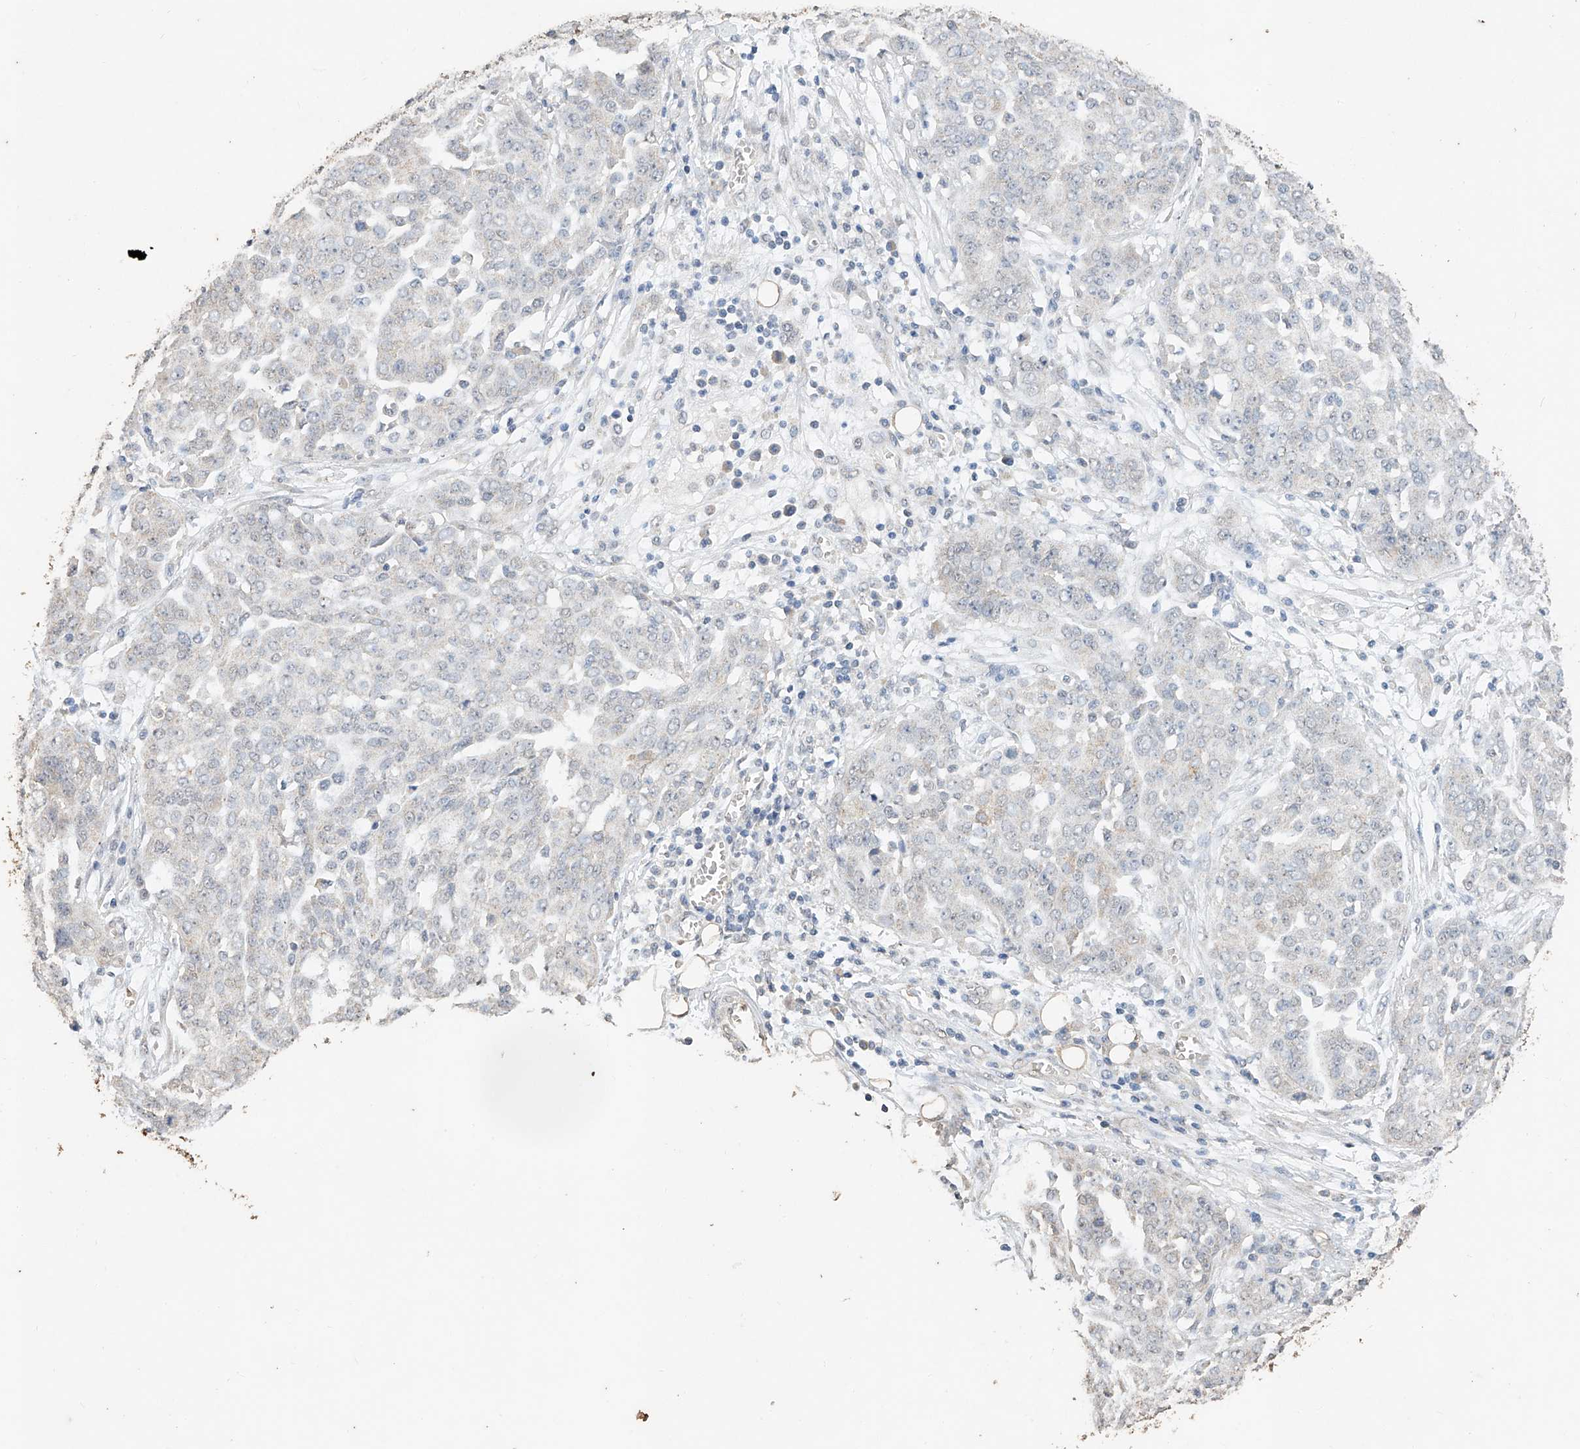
{"staining": {"intensity": "negative", "quantity": "none", "location": "none"}, "tissue": "ovarian cancer", "cell_type": "Tumor cells", "image_type": "cancer", "snomed": [{"axis": "morphology", "description": "Cystadenocarcinoma, serous, NOS"}, {"axis": "topography", "description": "Soft tissue"}, {"axis": "topography", "description": "Ovary"}], "caption": "Tumor cells show no significant protein positivity in ovarian cancer.", "gene": "CERS4", "patient": {"sex": "female", "age": 57}}